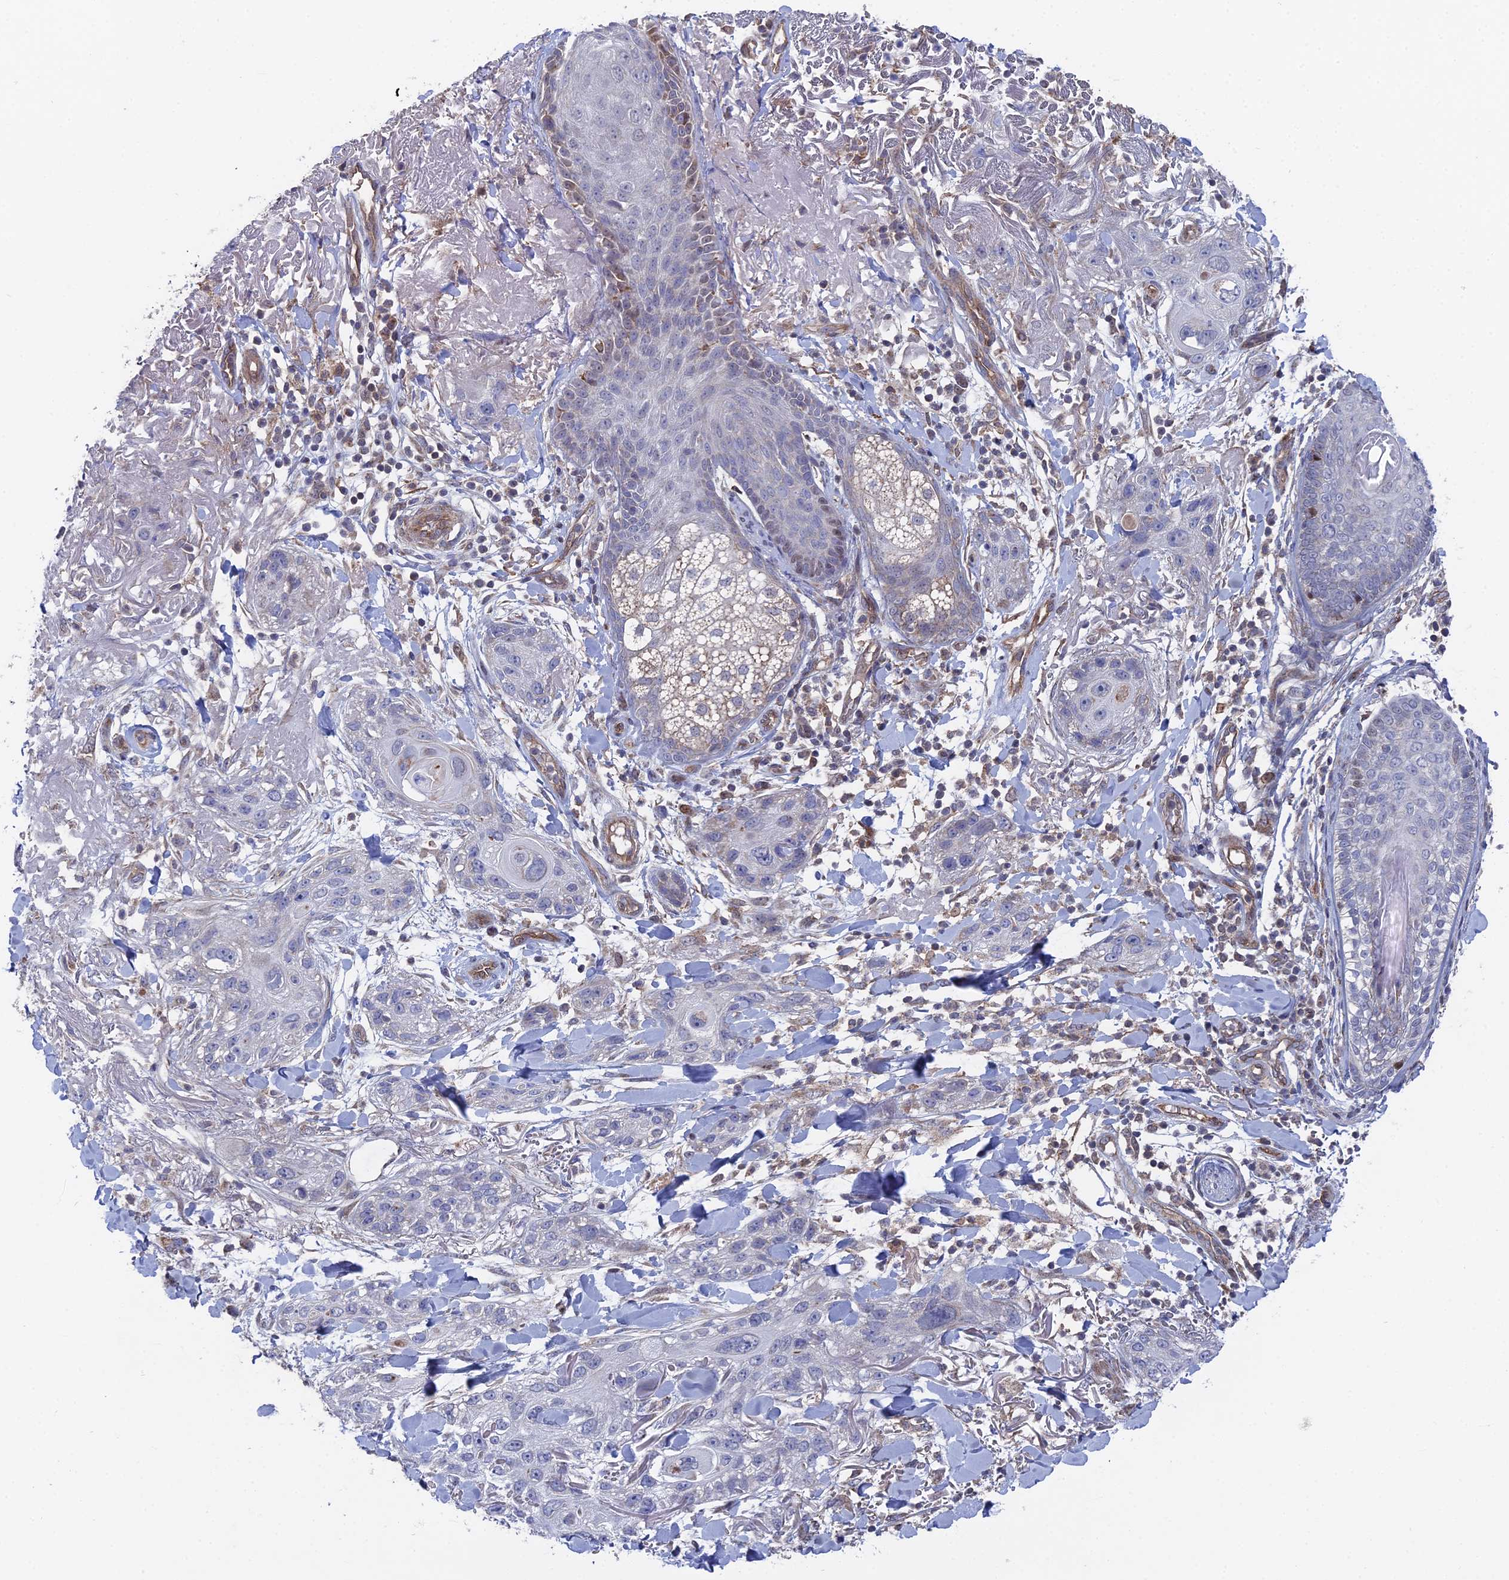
{"staining": {"intensity": "negative", "quantity": "none", "location": "none"}, "tissue": "skin cancer", "cell_type": "Tumor cells", "image_type": "cancer", "snomed": [{"axis": "morphology", "description": "Normal tissue, NOS"}, {"axis": "morphology", "description": "Squamous cell carcinoma, NOS"}, {"axis": "topography", "description": "Skin"}], "caption": "Tumor cells are negative for protein expression in human skin squamous cell carcinoma.", "gene": "UNC5D", "patient": {"sex": "male", "age": 72}}